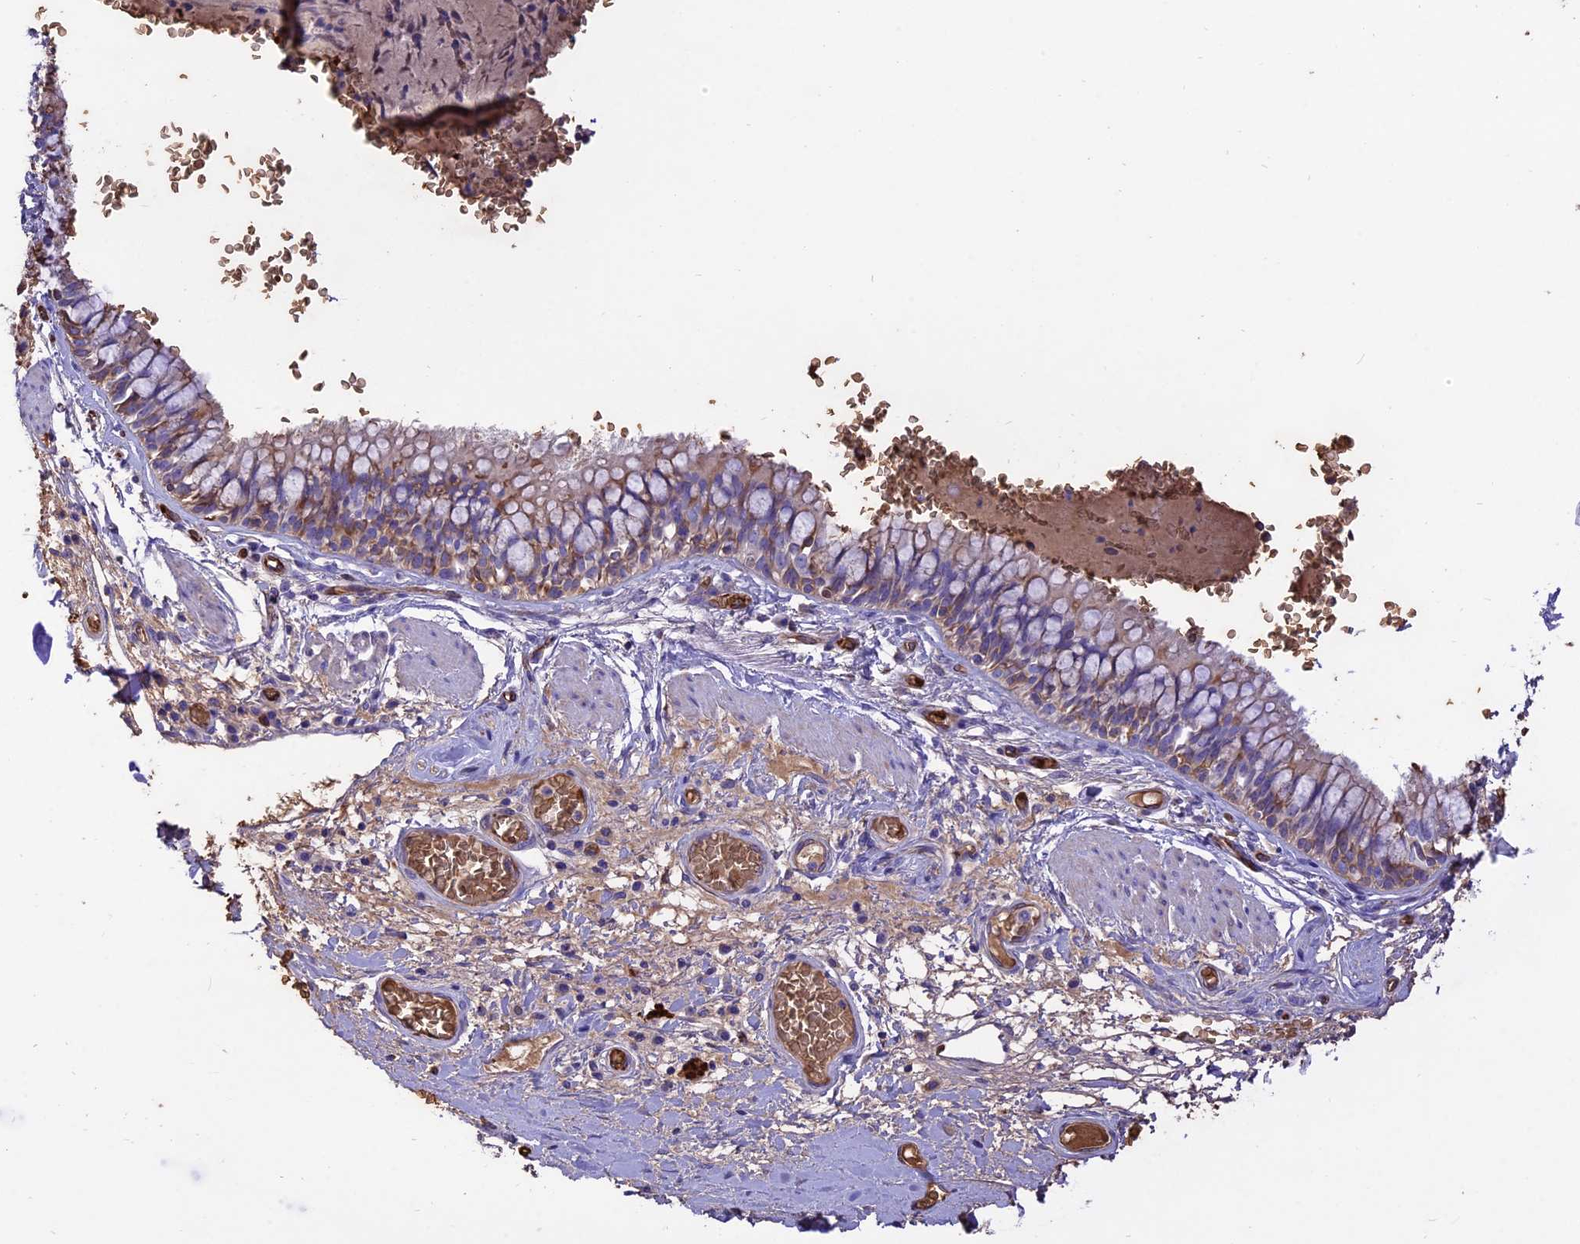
{"staining": {"intensity": "weak", "quantity": "25%-75%", "location": "cytoplasmic/membranous"}, "tissue": "bronchus", "cell_type": "Respiratory epithelial cells", "image_type": "normal", "snomed": [{"axis": "morphology", "description": "Normal tissue, NOS"}, {"axis": "topography", "description": "Cartilage tissue"}, {"axis": "topography", "description": "Bronchus"}], "caption": "Benign bronchus exhibits weak cytoplasmic/membranous positivity in about 25%-75% of respiratory epithelial cells, visualized by immunohistochemistry.", "gene": "TTC4", "patient": {"sex": "female", "age": 36}}